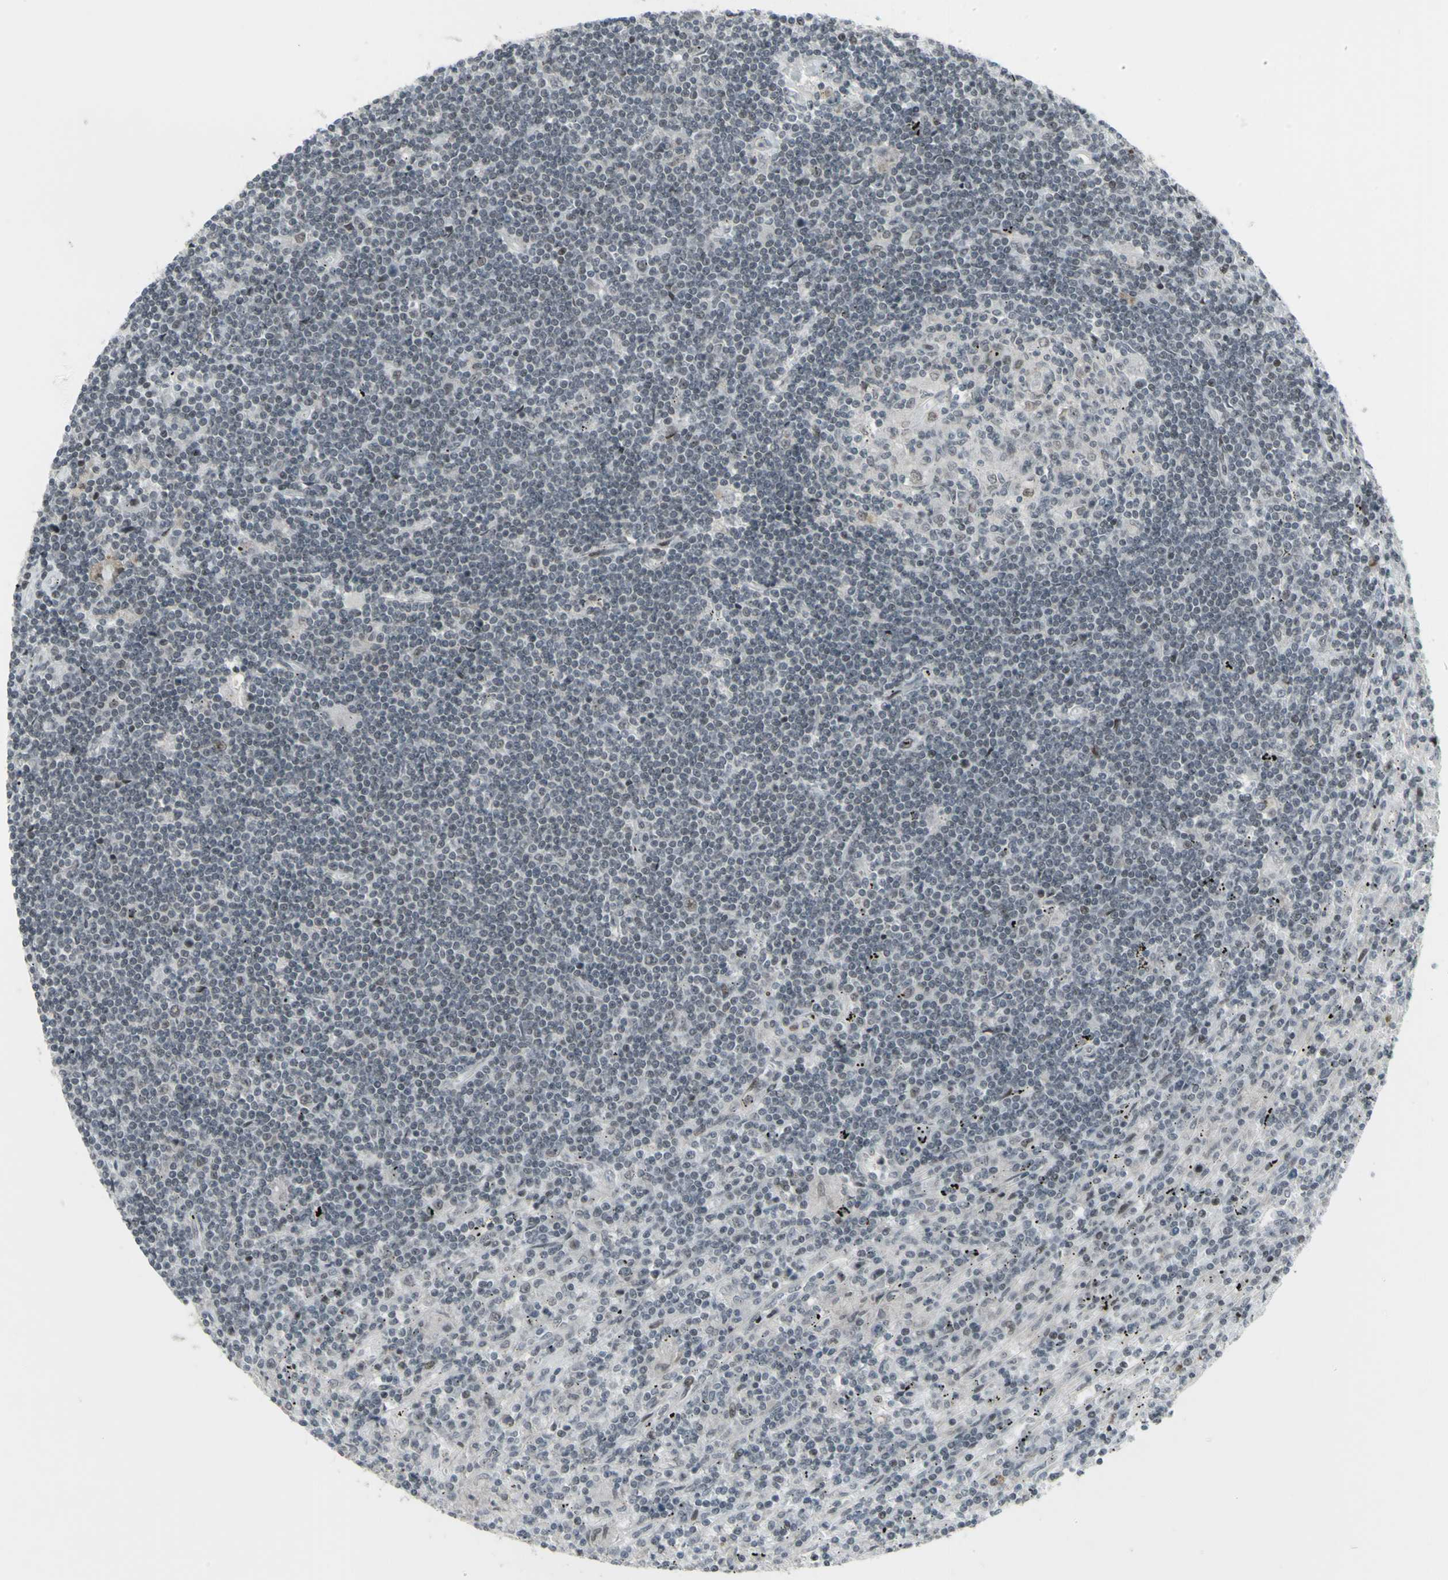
{"staining": {"intensity": "weak", "quantity": "<25%", "location": "nuclear"}, "tissue": "lymphoma", "cell_type": "Tumor cells", "image_type": "cancer", "snomed": [{"axis": "morphology", "description": "Malignant lymphoma, non-Hodgkin's type, Low grade"}, {"axis": "topography", "description": "Spleen"}], "caption": "This is an immunohistochemistry (IHC) histopathology image of human lymphoma. There is no expression in tumor cells.", "gene": "SUPT6H", "patient": {"sex": "male", "age": 76}}